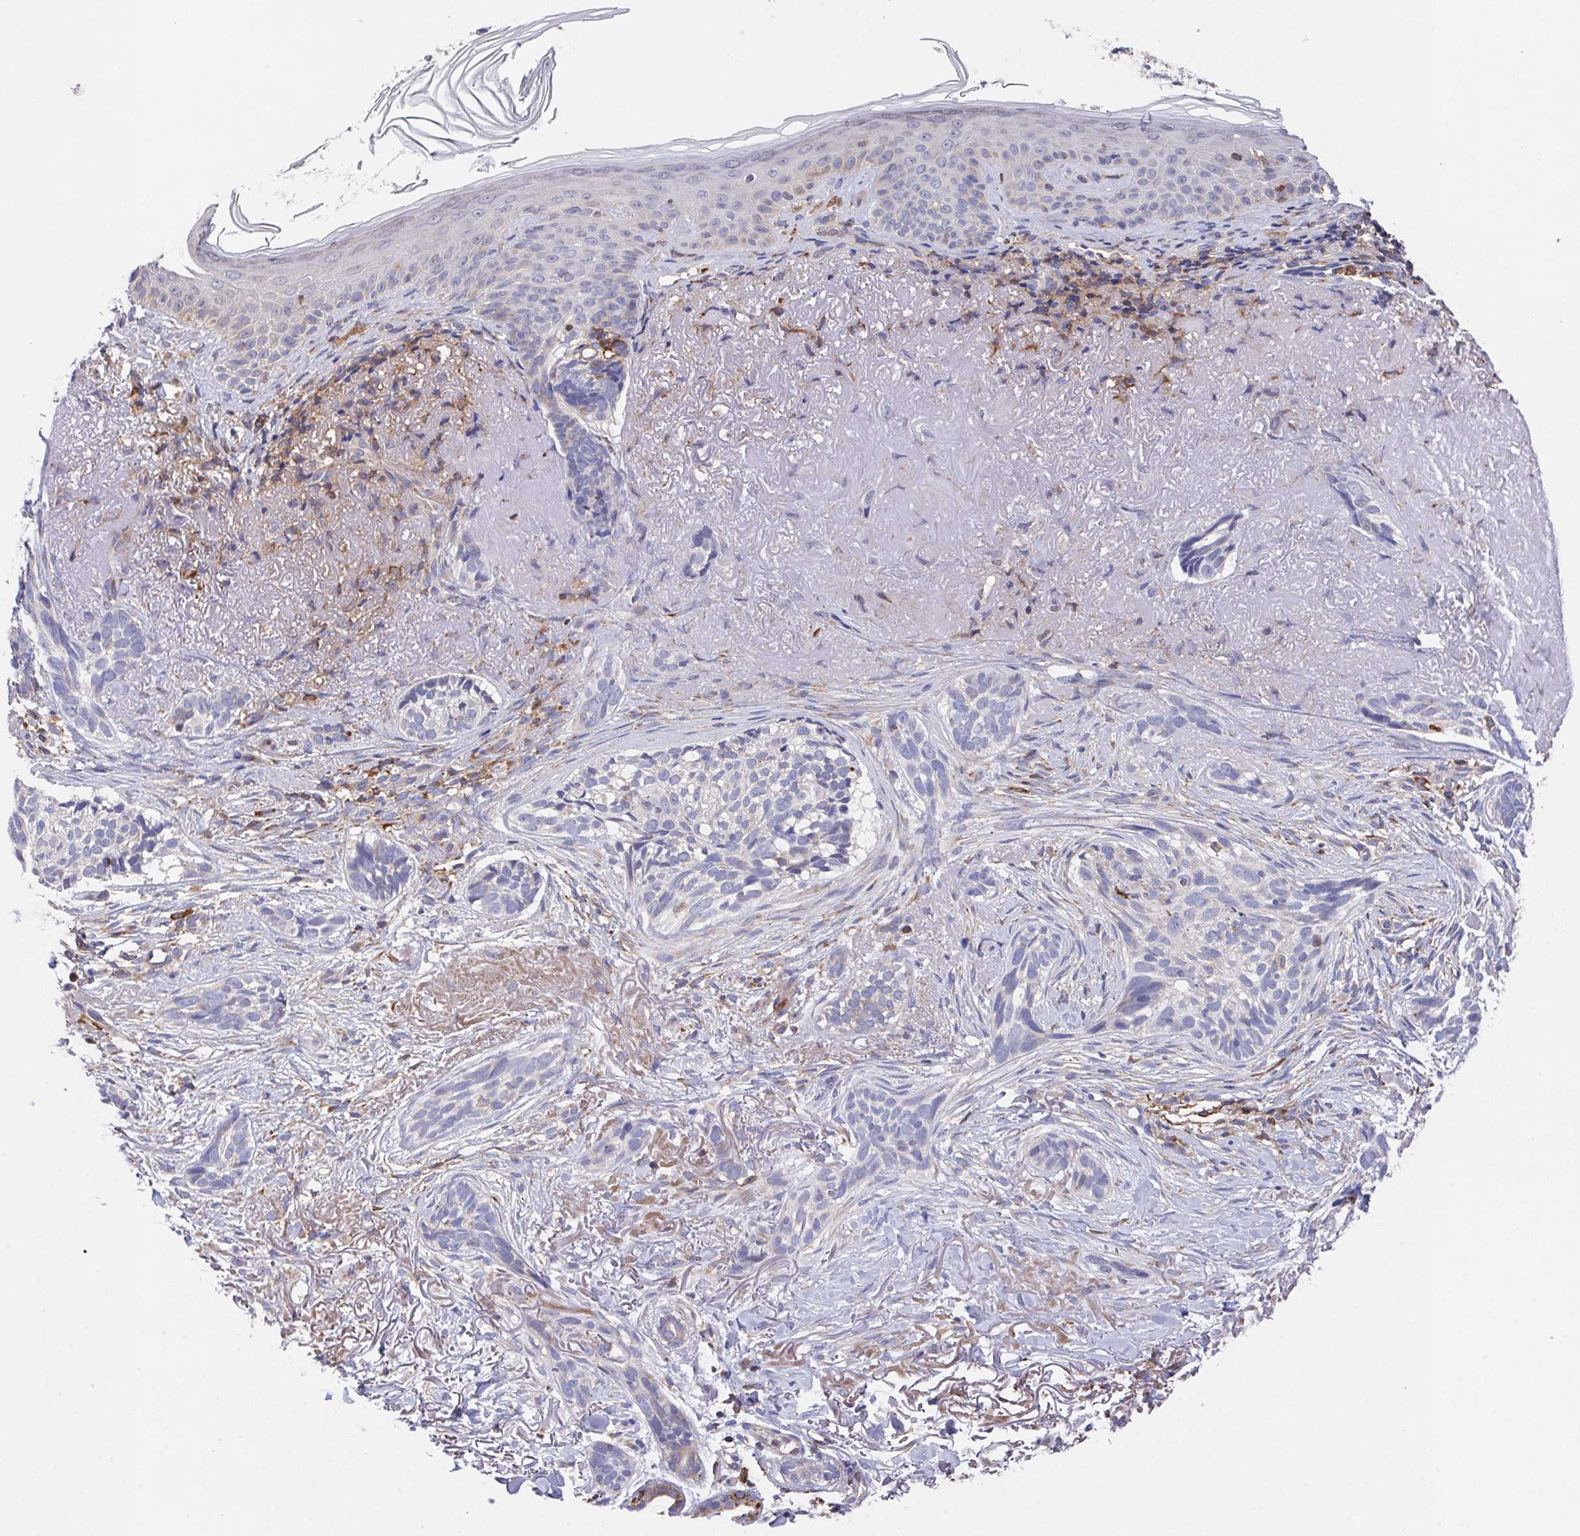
{"staining": {"intensity": "negative", "quantity": "none", "location": "none"}, "tissue": "skin cancer", "cell_type": "Tumor cells", "image_type": "cancer", "snomed": [{"axis": "morphology", "description": "Basal cell carcinoma"}, {"axis": "morphology", "description": "BCC, high aggressive"}, {"axis": "topography", "description": "Skin"}], "caption": "The image displays no significant staining in tumor cells of bcc,  high aggressive (skin).", "gene": "FAM241A", "patient": {"sex": "female", "age": 86}}